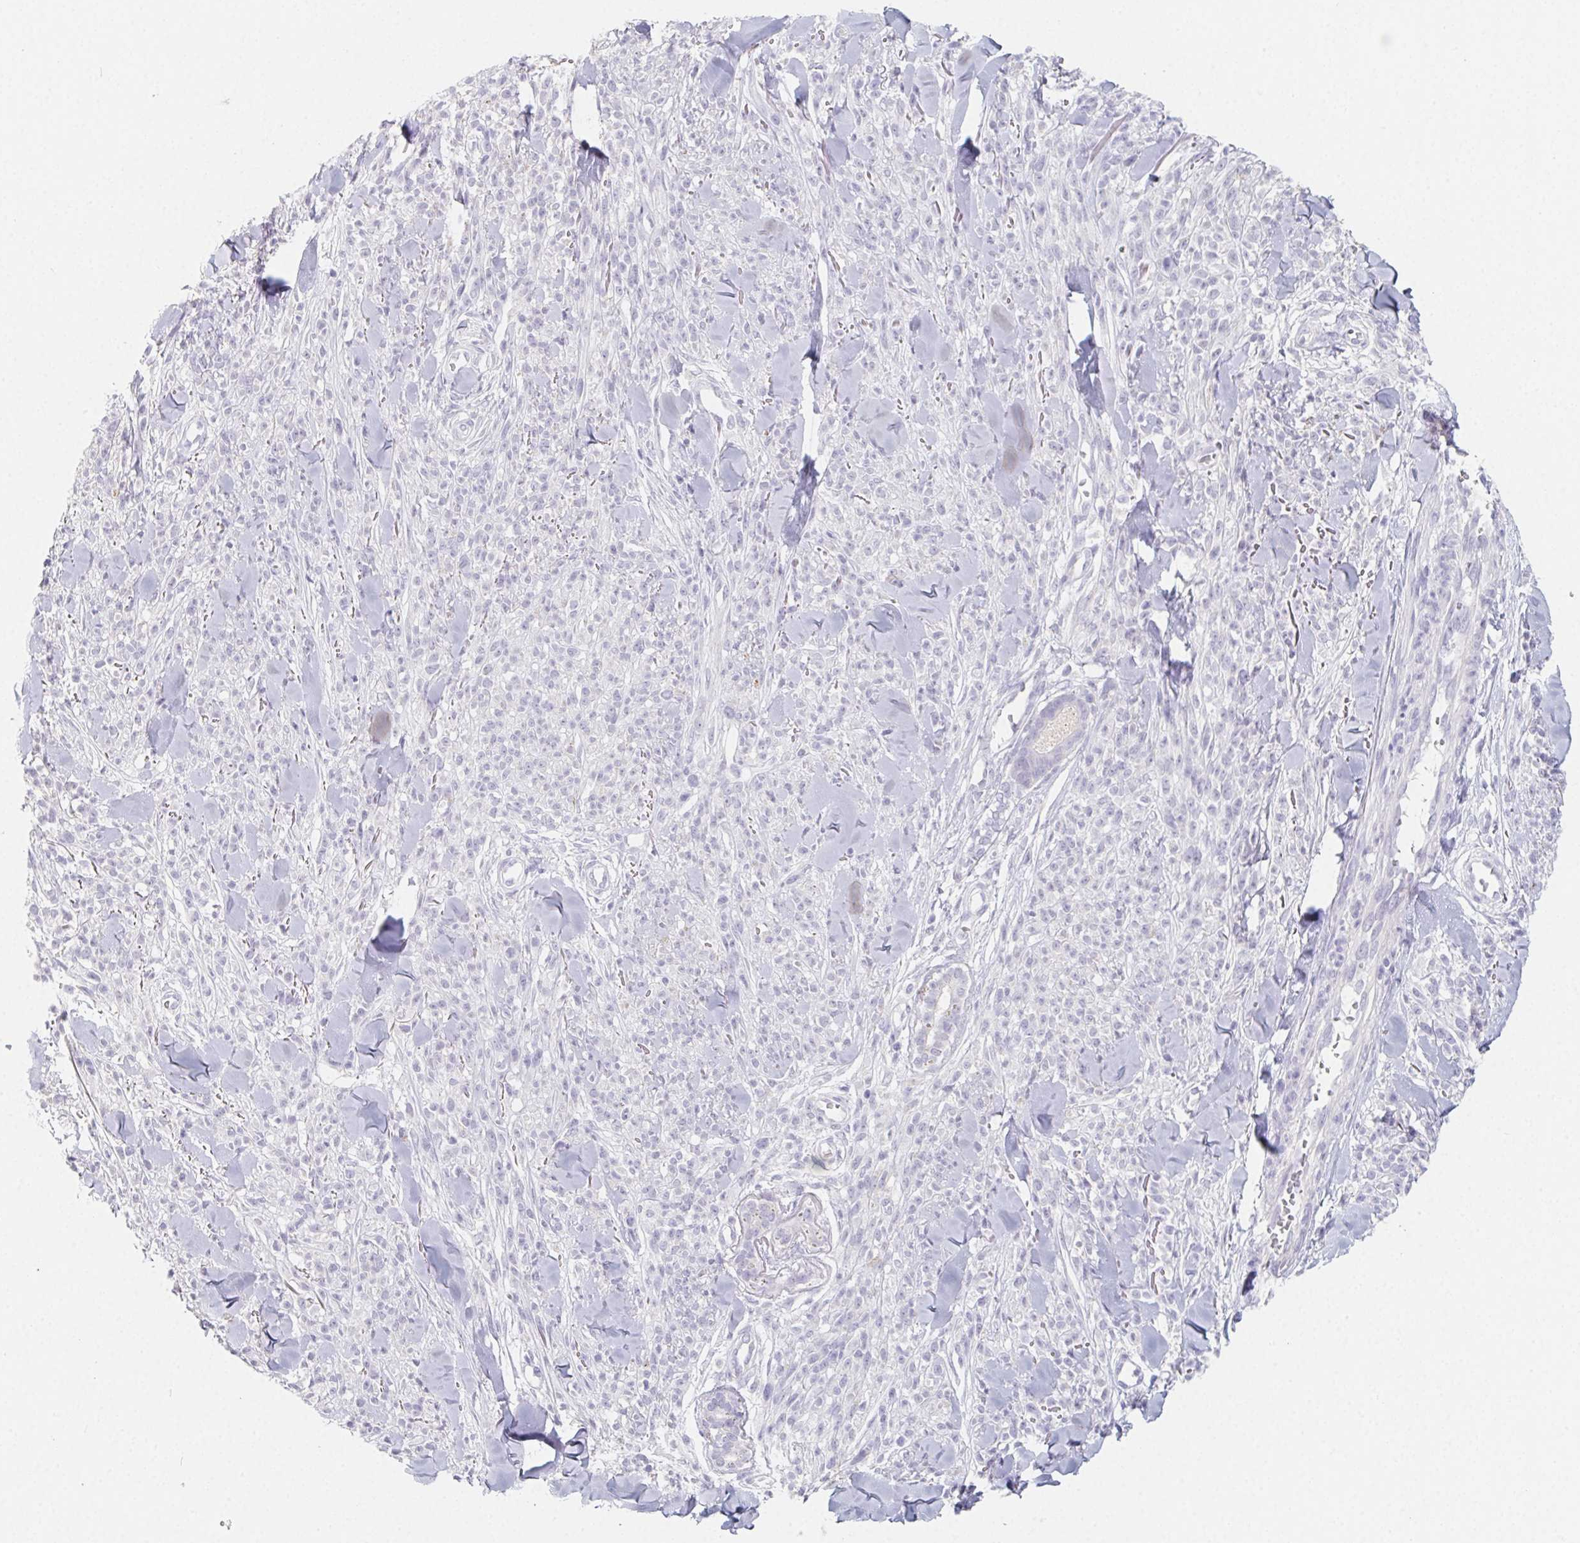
{"staining": {"intensity": "negative", "quantity": "none", "location": "none"}, "tissue": "melanoma", "cell_type": "Tumor cells", "image_type": "cancer", "snomed": [{"axis": "morphology", "description": "Malignant melanoma, NOS"}, {"axis": "topography", "description": "Skin"}, {"axis": "topography", "description": "Skin of trunk"}], "caption": "Immunohistochemistry photomicrograph of neoplastic tissue: human melanoma stained with DAB reveals no significant protein staining in tumor cells.", "gene": "GLIPR1L1", "patient": {"sex": "male", "age": 74}}